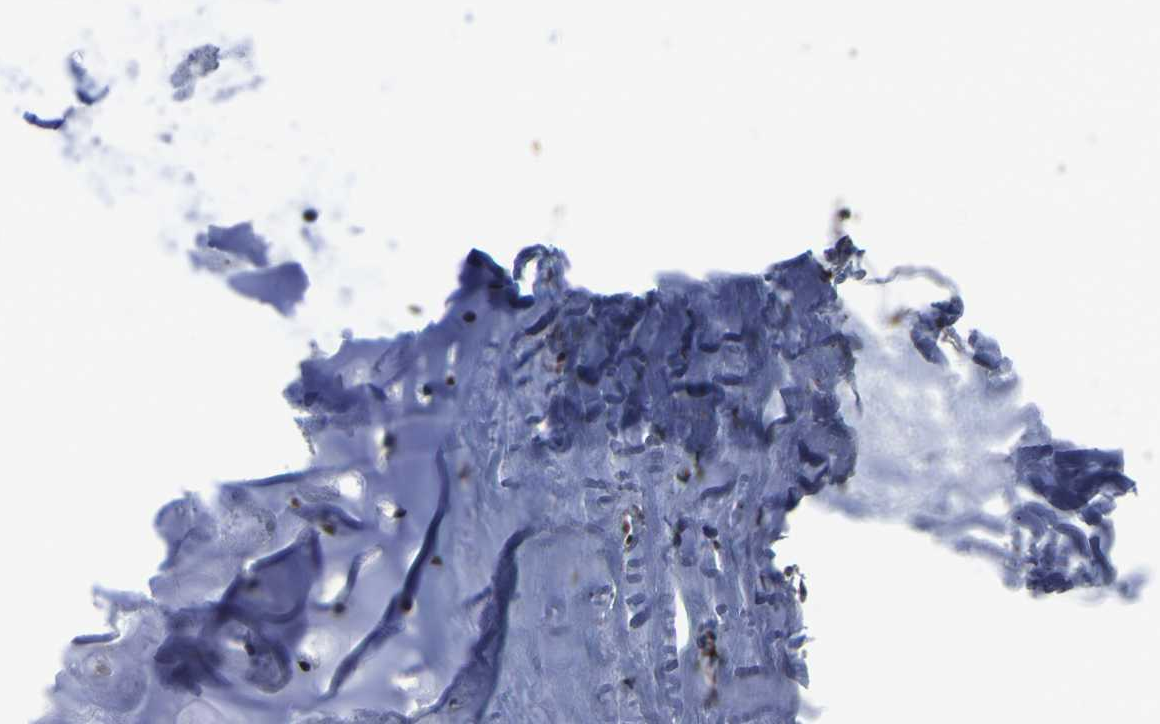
{"staining": {"intensity": "moderate", "quantity": ">75%", "location": "nuclear"}, "tissue": "adipose tissue", "cell_type": "Adipocytes", "image_type": "normal", "snomed": [{"axis": "morphology", "description": "Normal tissue, NOS"}, {"axis": "topography", "description": "Cartilage tissue"}, {"axis": "topography", "description": "Bronchus"}], "caption": "Protein analysis of benign adipose tissue displays moderate nuclear staining in about >75% of adipocytes.", "gene": "RBL2", "patient": {"sex": "female", "age": 53}}